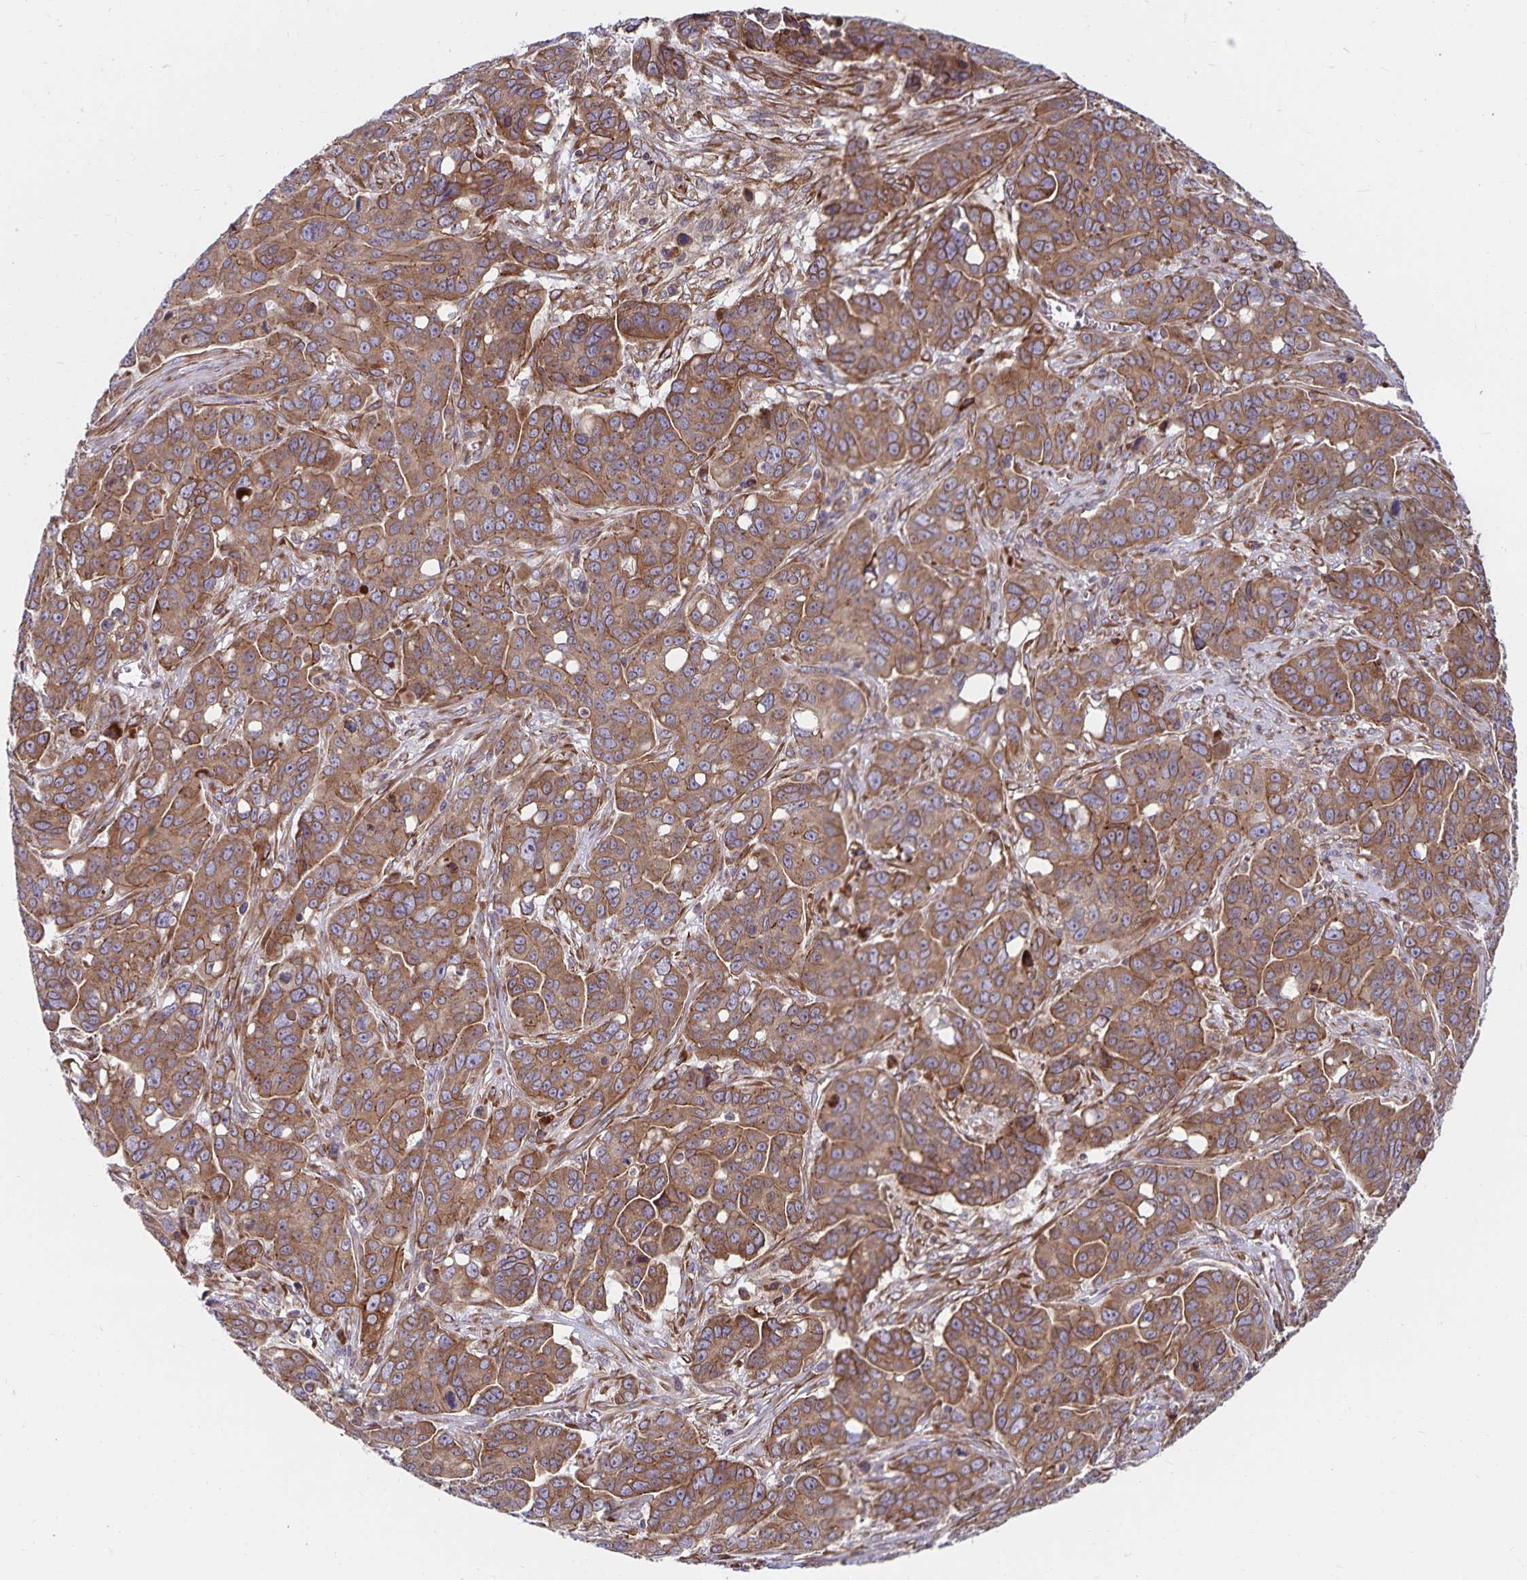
{"staining": {"intensity": "moderate", "quantity": ">75%", "location": "cytoplasmic/membranous"}, "tissue": "ovarian cancer", "cell_type": "Tumor cells", "image_type": "cancer", "snomed": [{"axis": "morphology", "description": "Carcinoma, endometroid"}, {"axis": "topography", "description": "Ovary"}], "caption": "Tumor cells show moderate cytoplasmic/membranous expression in about >75% of cells in ovarian cancer (endometroid carcinoma).", "gene": "SEC62", "patient": {"sex": "female", "age": 78}}